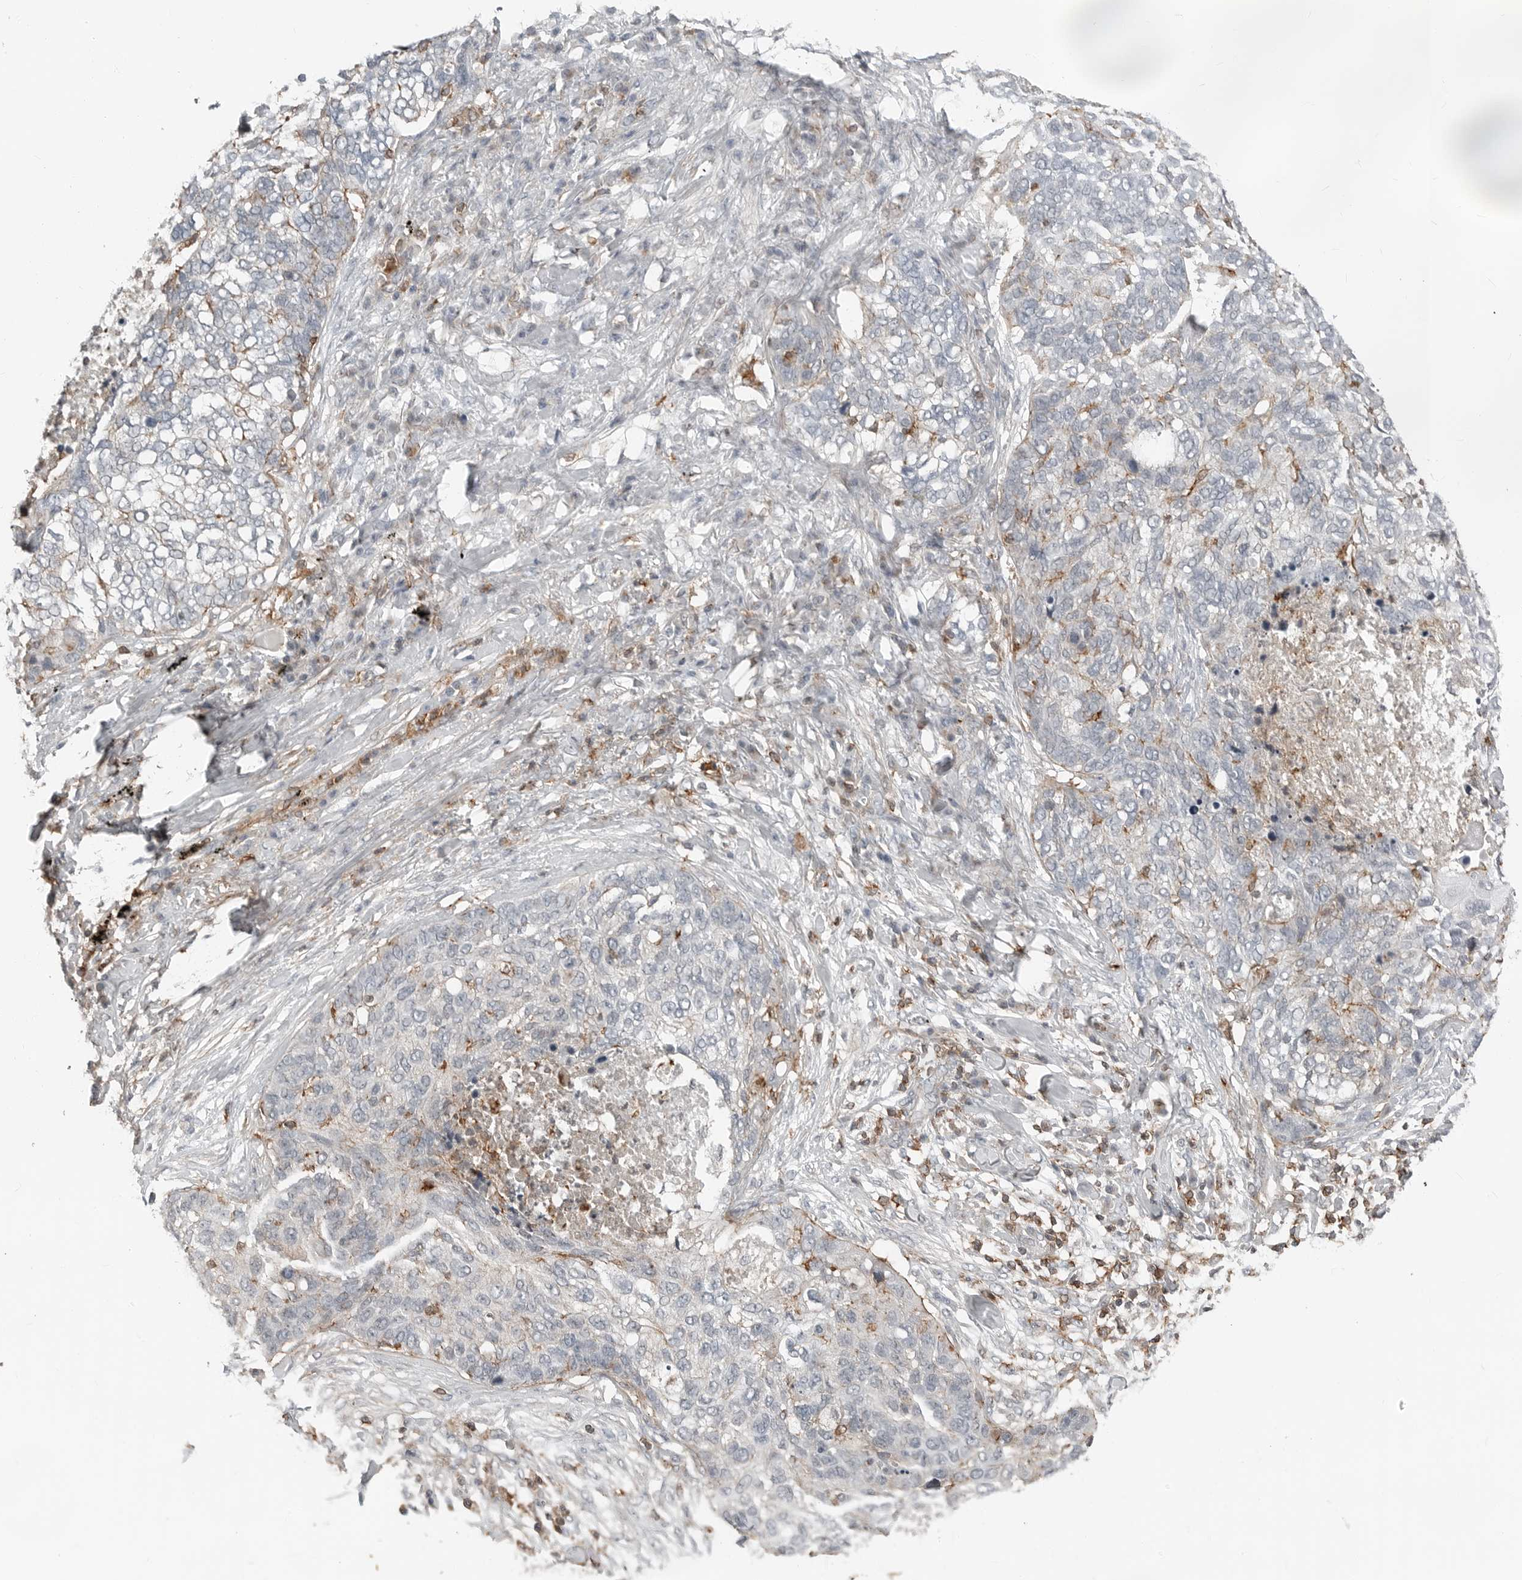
{"staining": {"intensity": "negative", "quantity": "none", "location": "none"}, "tissue": "lung cancer", "cell_type": "Tumor cells", "image_type": "cancer", "snomed": [{"axis": "morphology", "description": "Squamous cell carcinoma, NOS"}, {"axis": "topography", "description": "Lung"}], "caption": "IHC image of neoplastic tissue: human squamous cell carcinoma (lung) stained with DAB (3,3'-diaminobenzidine) demonstrates no significant protein staining in tumor cells. (Immunohistochemistry, brightfield microscopy, high magnification).", "gene": "LEFTY2", "patient": {"sex": "female", "age": 63}}